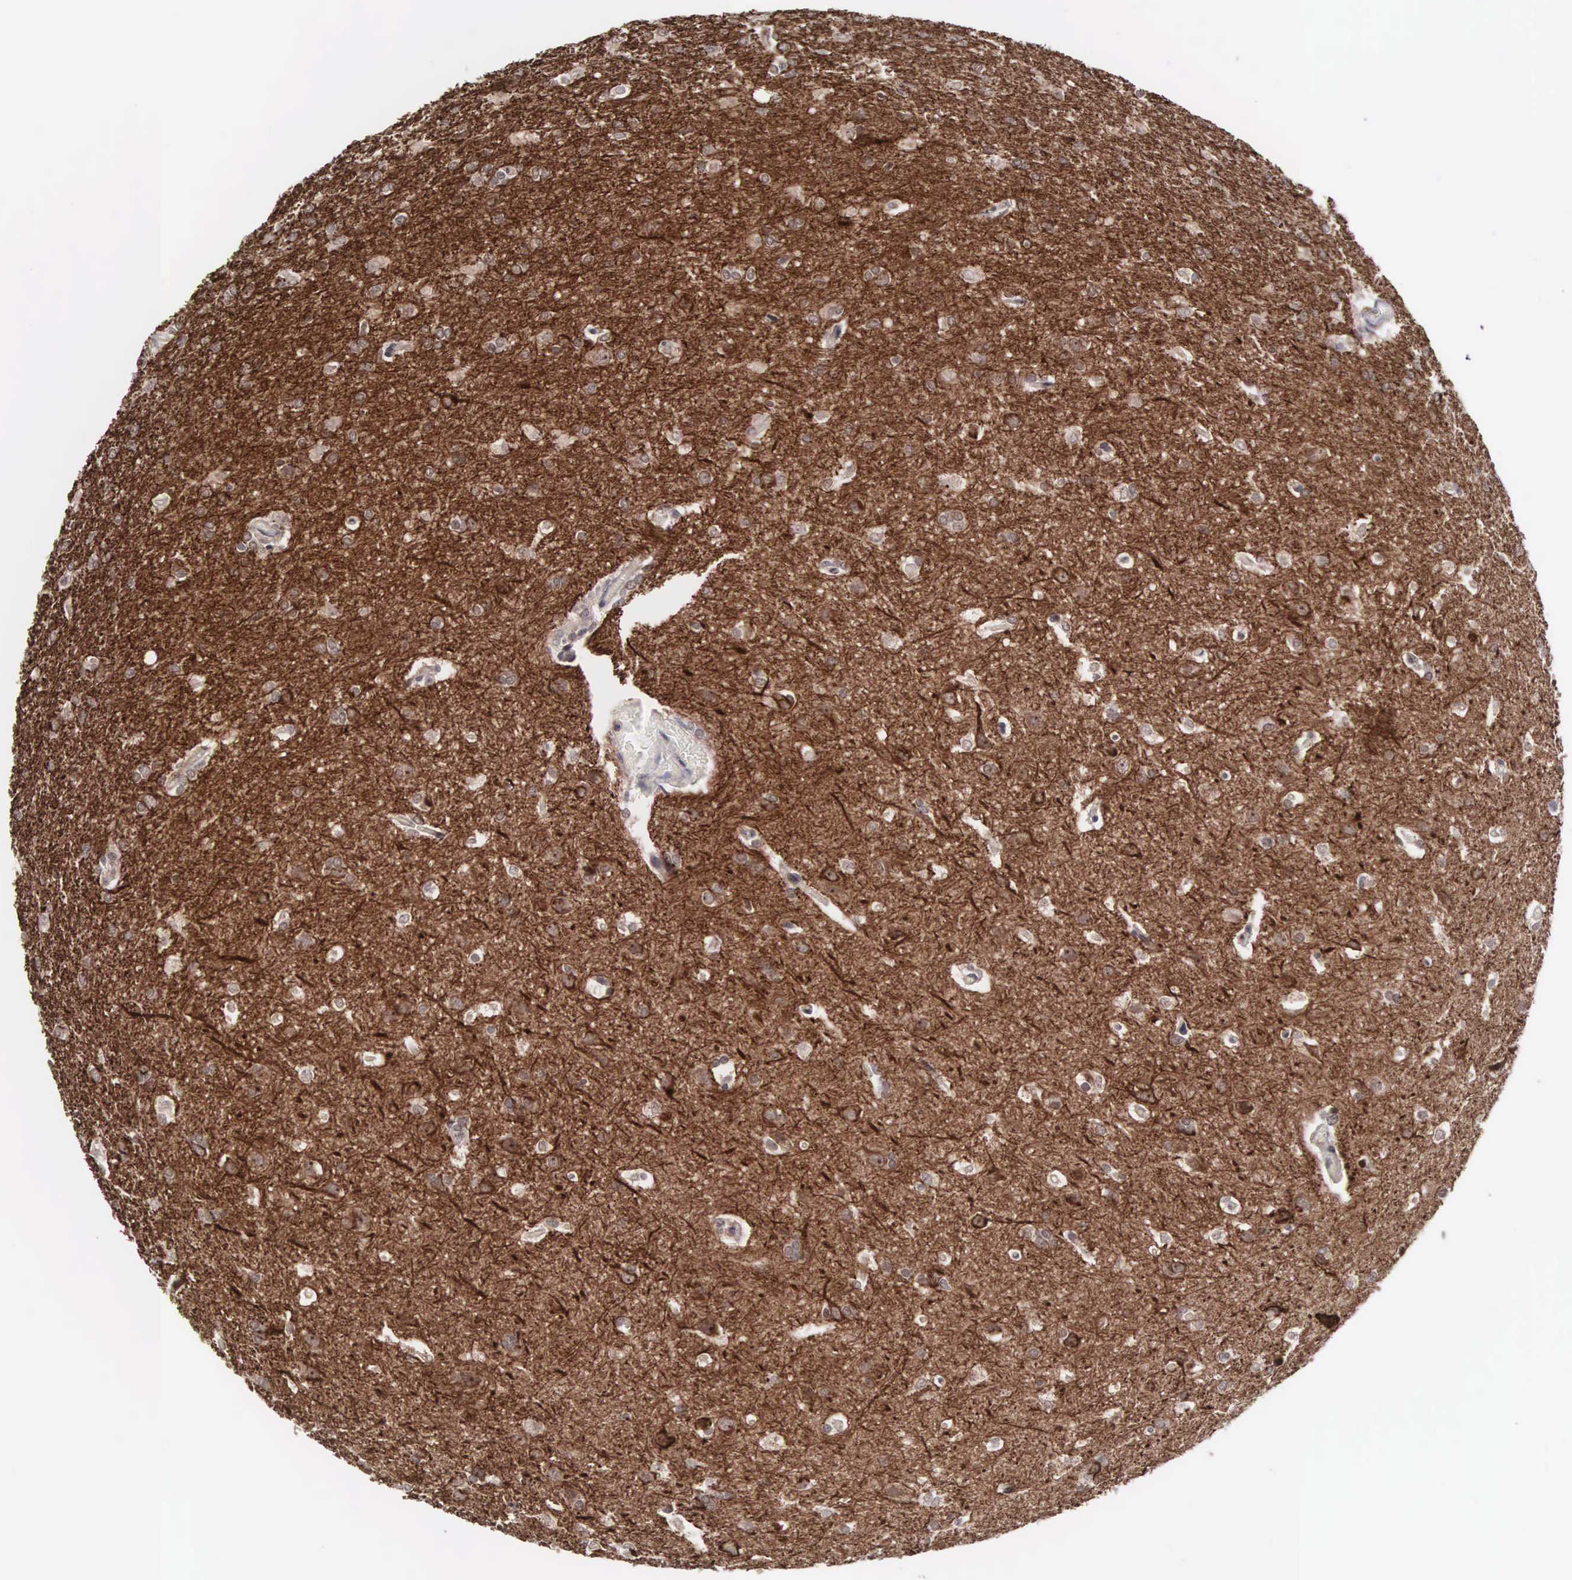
{"staining": {"intensity": "strong", "quantity": ">75%", "location": "cytoplasmic/membranous"}, "tissue": "glioma", "cell_type": "Tumor cells", "image_type": "cancer", "snomed": [{"axis": "morphology", "description": "Glioma, malignant, High grade"}, {"axis": "topography", "description": "Brain"}], "caption": "Malignant glioma (high-grade) was stained to show a protein in brown. There is high levels of strong cytoplasmic/membranous expression in about >75% of tumor cells.", "gene": "ACOT4", "patient": {"sex": "male", "age": 68}}